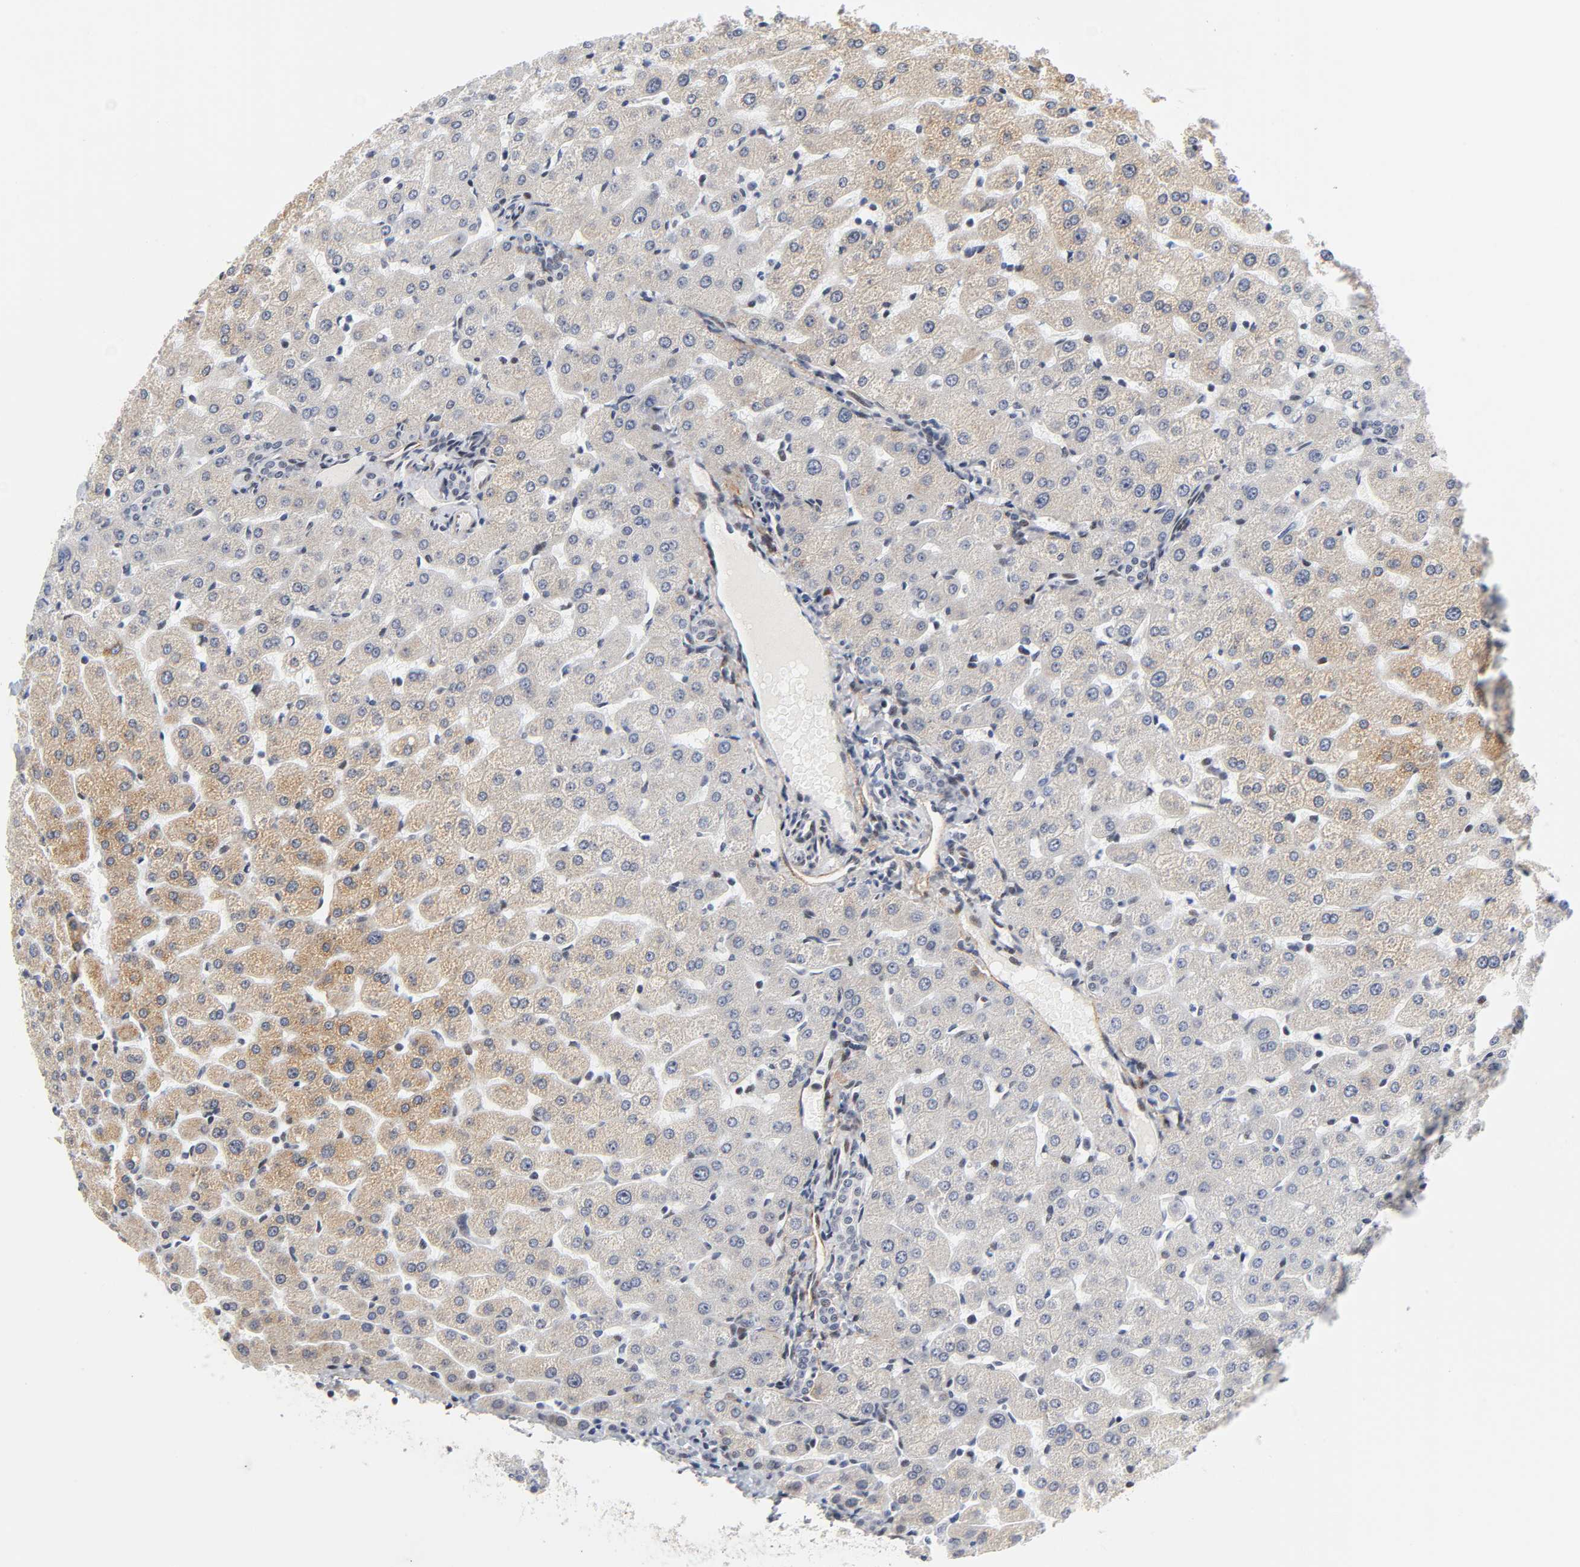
{"staining": {"intensity": "negative", "quantity": "none", "location": "none"}, "tissue": "liver", "cell_type": "Cholangiocytes", "image_type": "normal", "snomed": [{"axis": "morphology", "description": "Normal tissue, NOS"}, {"axis": "morphology", "description": "Fibrosis, NOS"}, {"axis": "topography", "description": "Liver"}], "caption": "This is a histopathology image of IHC staining of benign liver, which shows no positivity in cholangiocytes.", "gene": "DIDO1", "patient": {"sex": "female", "age": 29}}